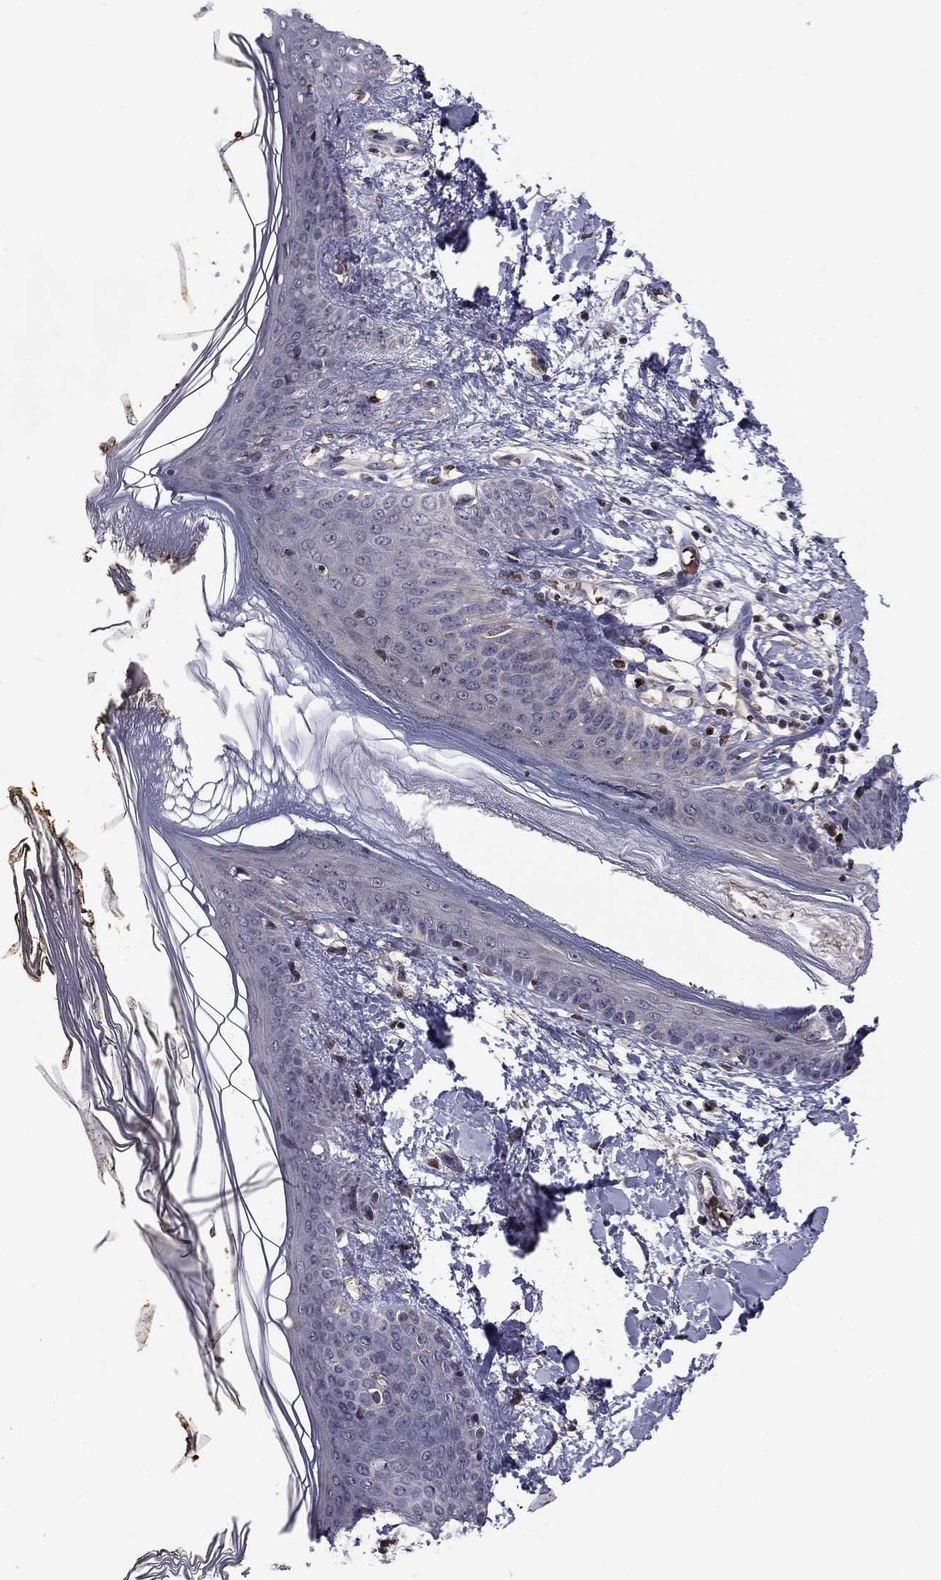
{"staining": {"intensity": "negative", "quantity": "none", "location": "none"}, "tissue": "skin", "cell_type": "Fibroblasts", "image_type": "normal", "snomed": [{"axis": "morphology", "description": "Normal tissue, NOS"}, {"axis": "topography", "description": "Skin"}], "caption": "IHC of unremarkable skin reveals no expression in fibroblasts.", "gene": "HSPB2", "patient": {"sex": "female", "age": 34}}